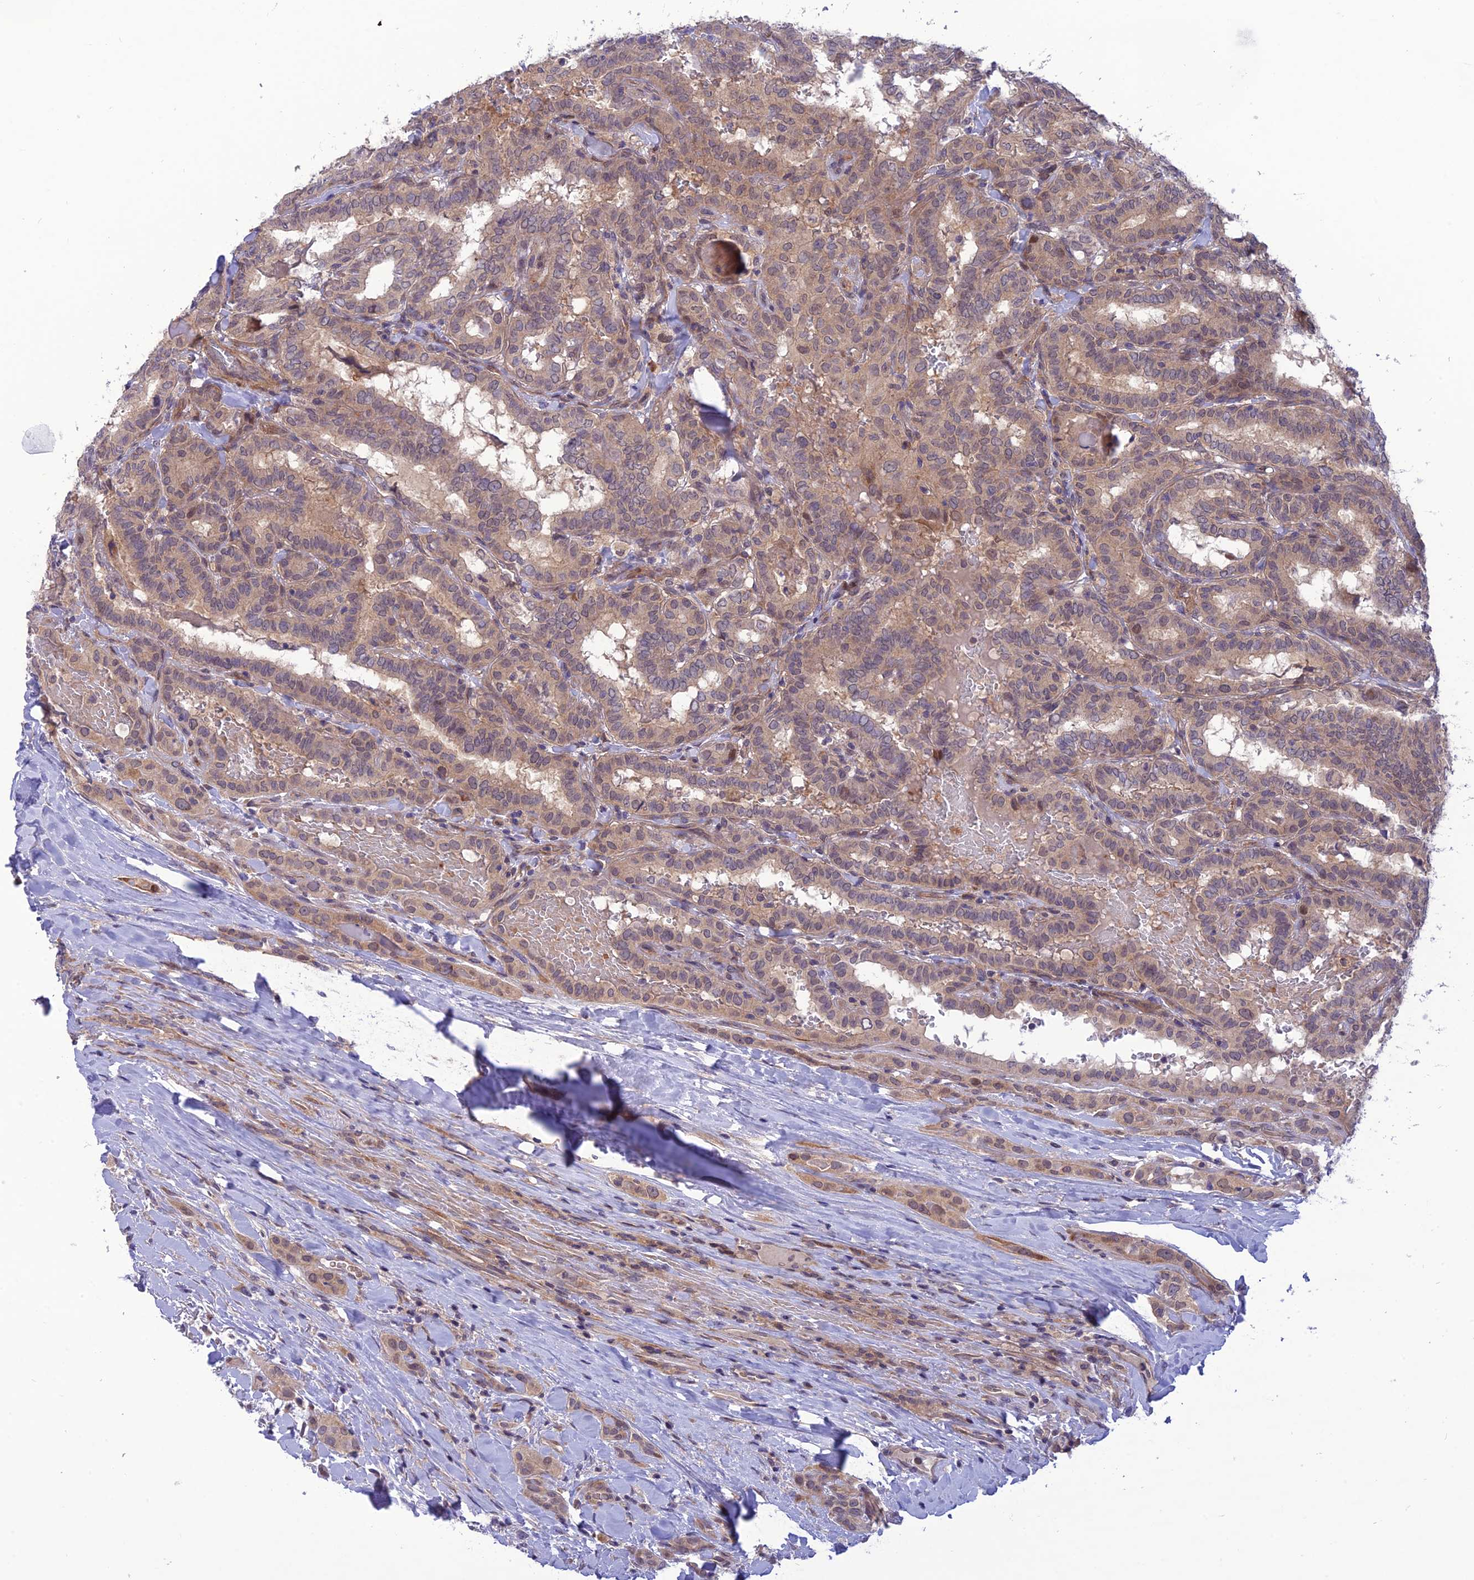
{"staining": {"intensity": "weak", "quantity": "<25%", "location": "cytoplasmic/membranous,nuclear"}, "tissue": "thyroid cancer", "cell_type": "Tumor cells", "image_type": "cancer", "snomed": [{"axis": "morphology", "description": "Papillary adenocarcinoma, NOS"}, {"axis": "topography", "description": "Thyroid gland"}], "caption": "Immunohistochemistry (IHC) of thyroid cancer (papillary adenocarcinoma) reveals no positivity in tumor cells.", "gene": "UROS", "patient": {"sex": "female", "age": 72}}